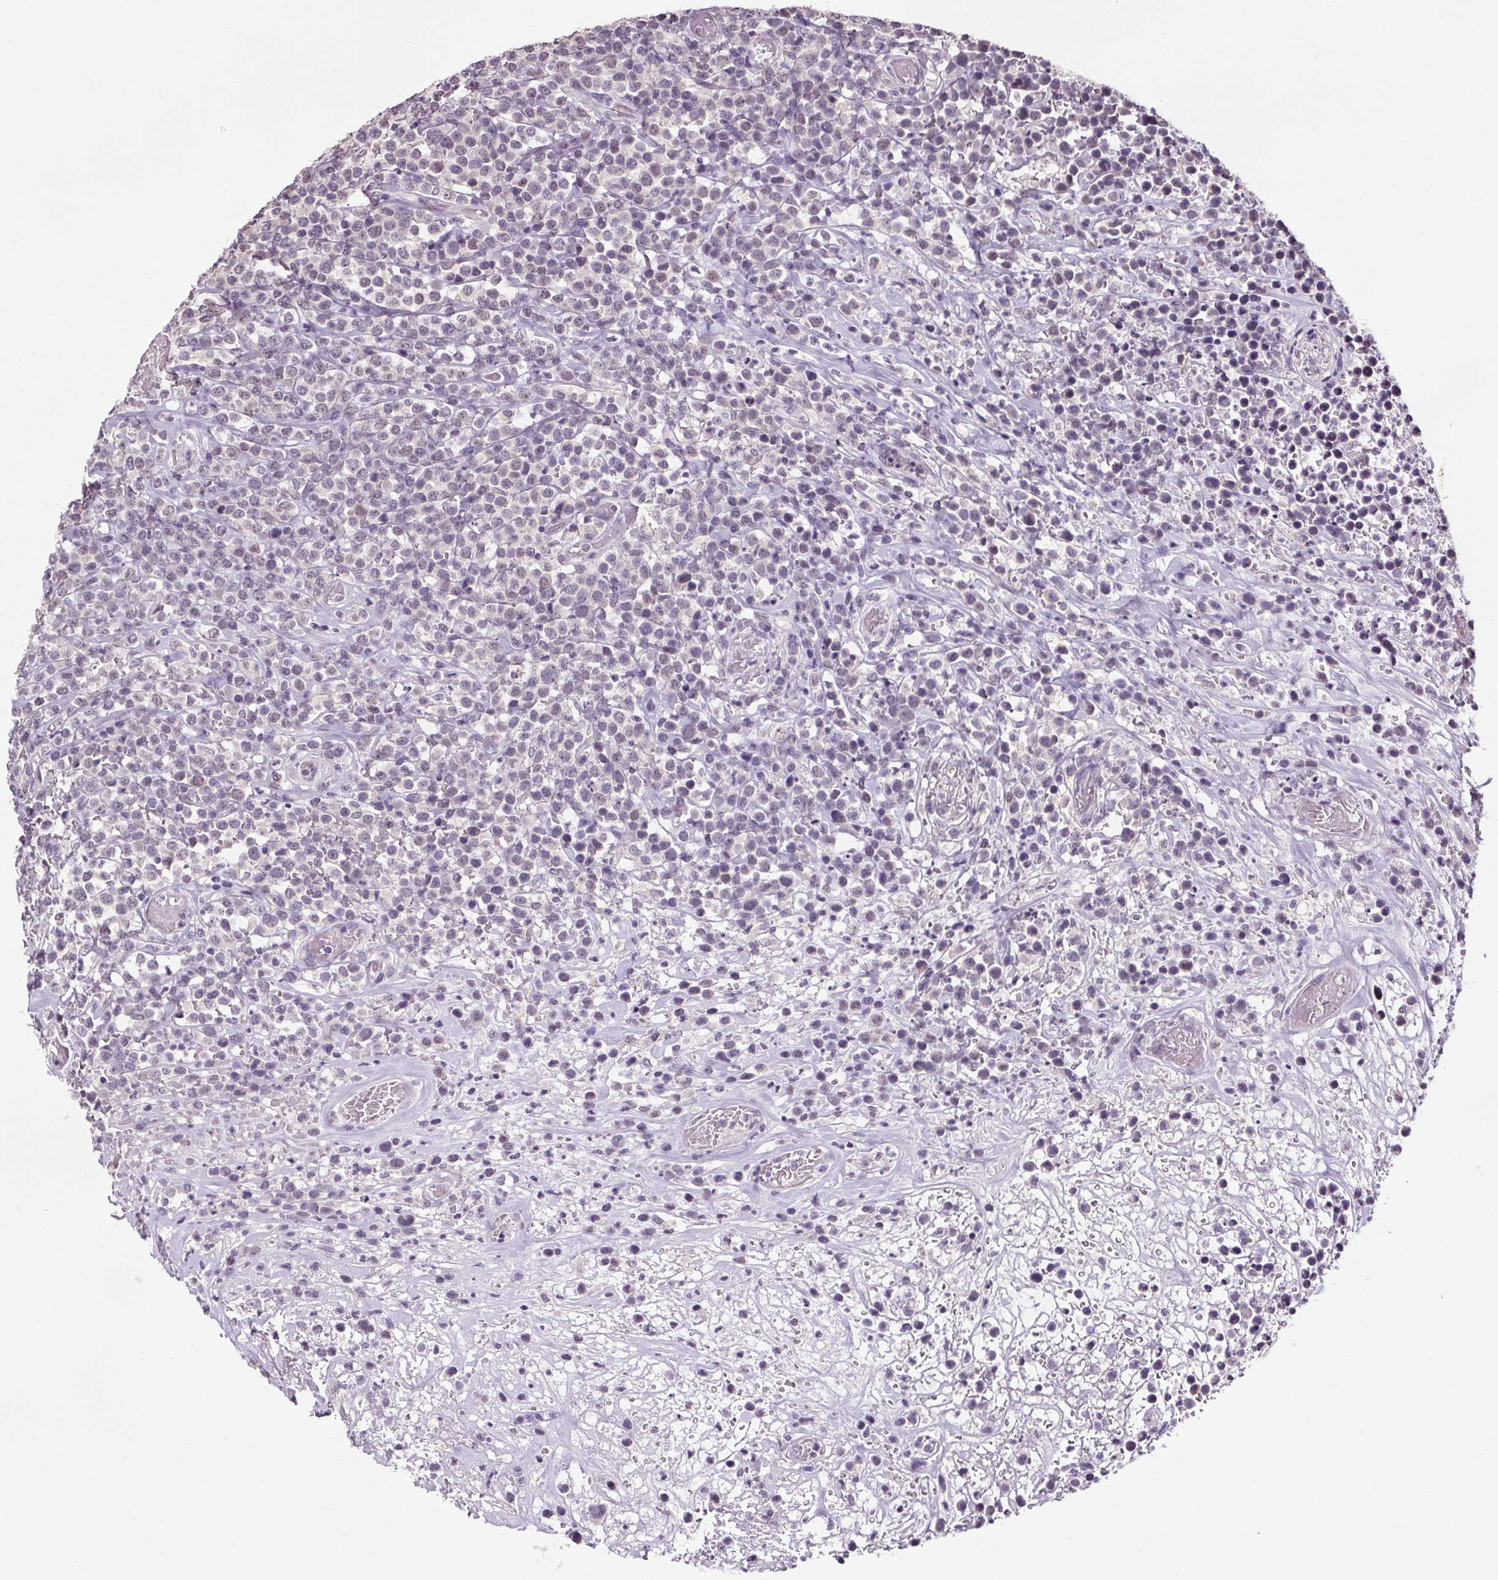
{"staining": {"intensity": "negative", "quantity": "none", "location": "none"}, "tissue": "lymphoma", "cell_type": "Tumor cells", "image_type": "cancer", "snomed": [{"axis": "morphology", "description": "Malignant lymphoma, non-Hodgkin's type, High grade"}, {"axis": "topography", "description": "Soft tissue"}], "caption": "Immunohistochemistry photomicrograph of neoplastic tissue: human lymphoma stained with DAB reveals no significant protein expression in tumor cells.", "gene": "SLC2A9", "patient": {"sex": "female", "age": 56}}